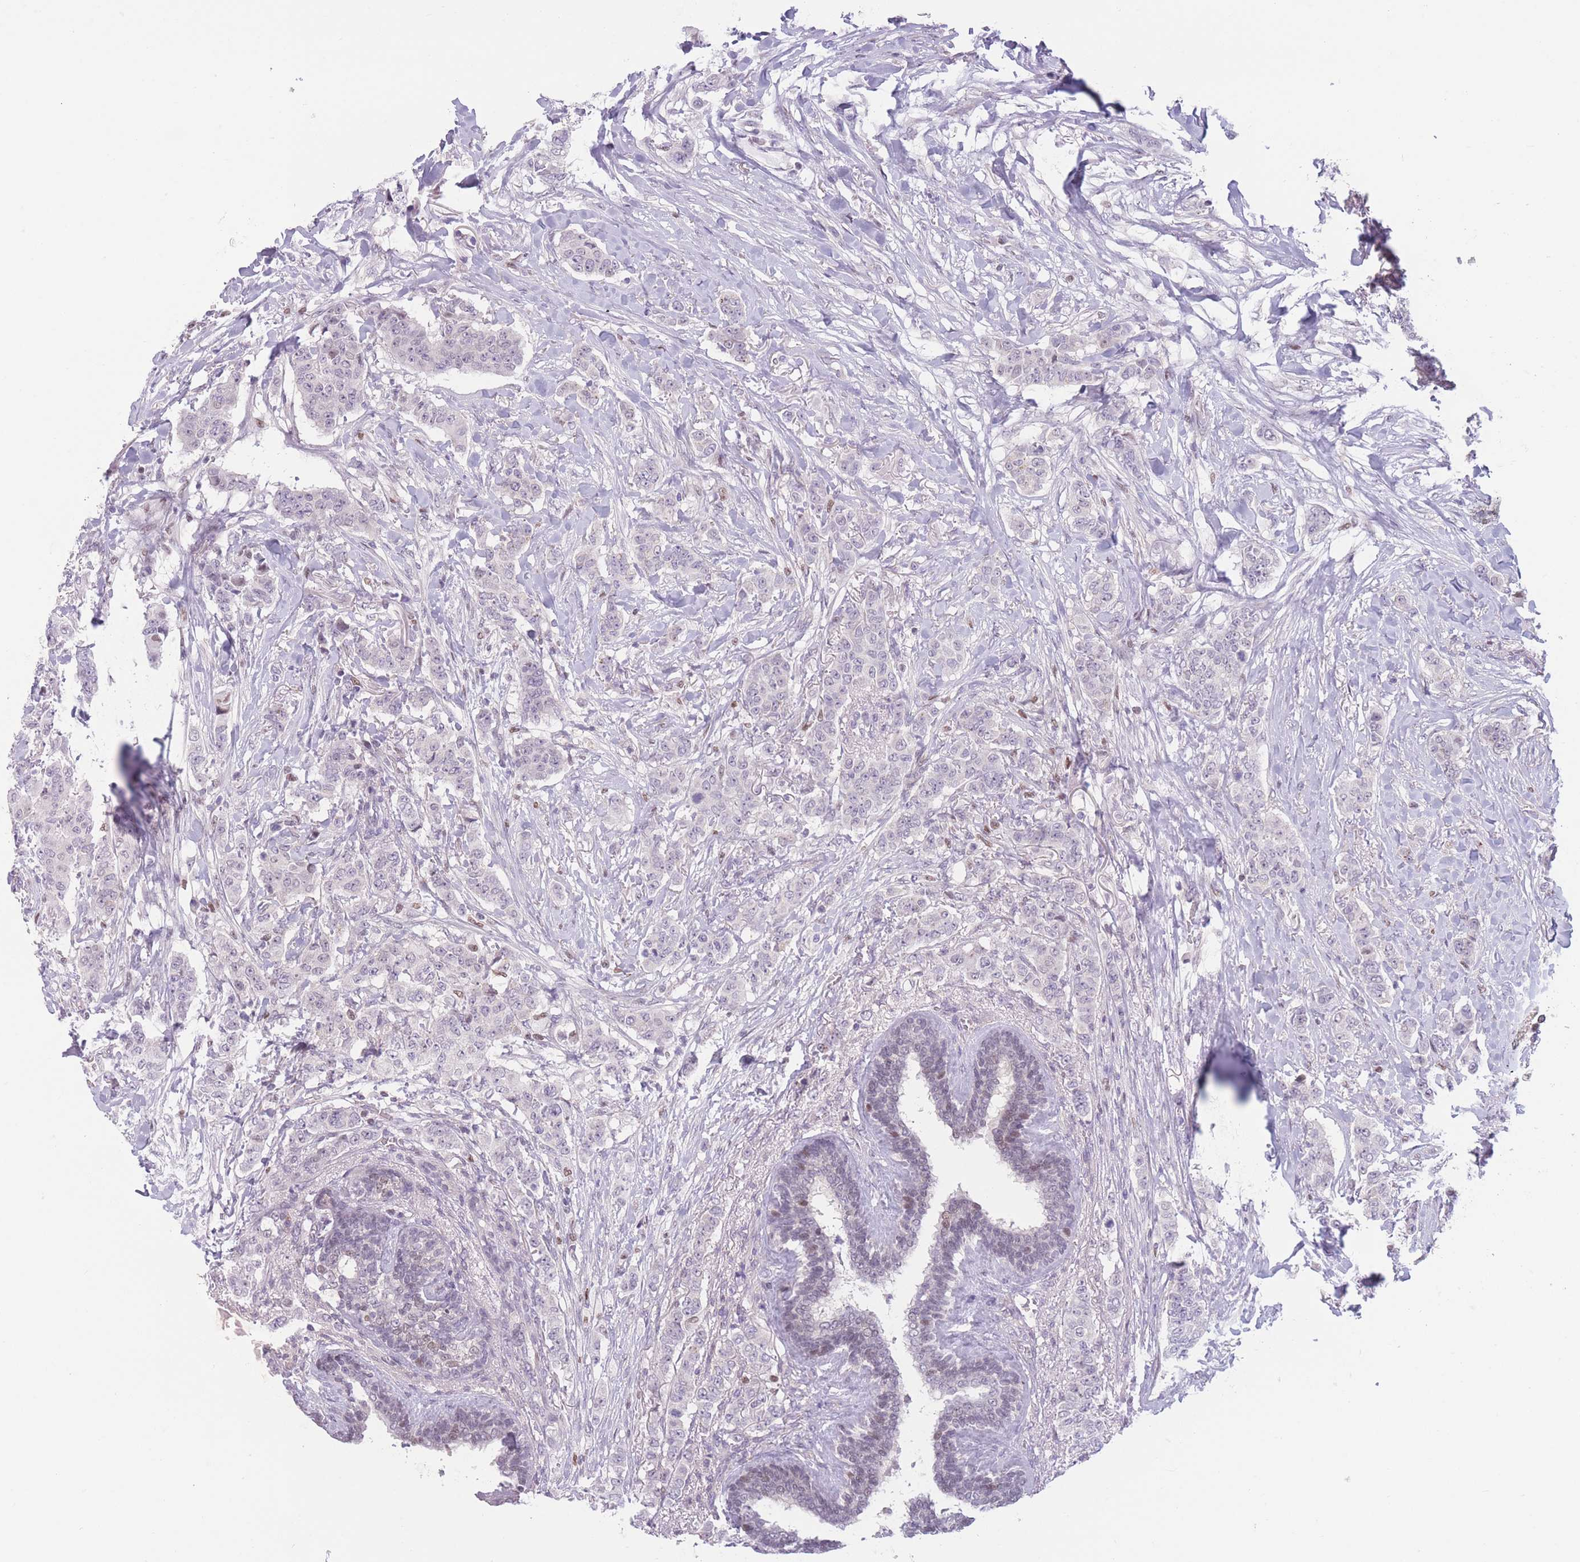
{"staining": {"intensity": "negative", "quantity": "none", "location": "none"}, "tissue": "breast cancer", "cell_type": "Tumor cells", "image_type": "cancer", "snomed": [{"axis": "morphology", "description": "Duct carcinoma"}, {"axis": "topography", "description": "Breast"}], "caption": "Immunohistochemistry photomicrograph of neoplastic tissue: breast infiltrating ductal carcinoma stained with DAB shows no significant protein expression in tumor cells.", "gene": "ZNF439", "patient": {"sex": "female", "age": 40}}